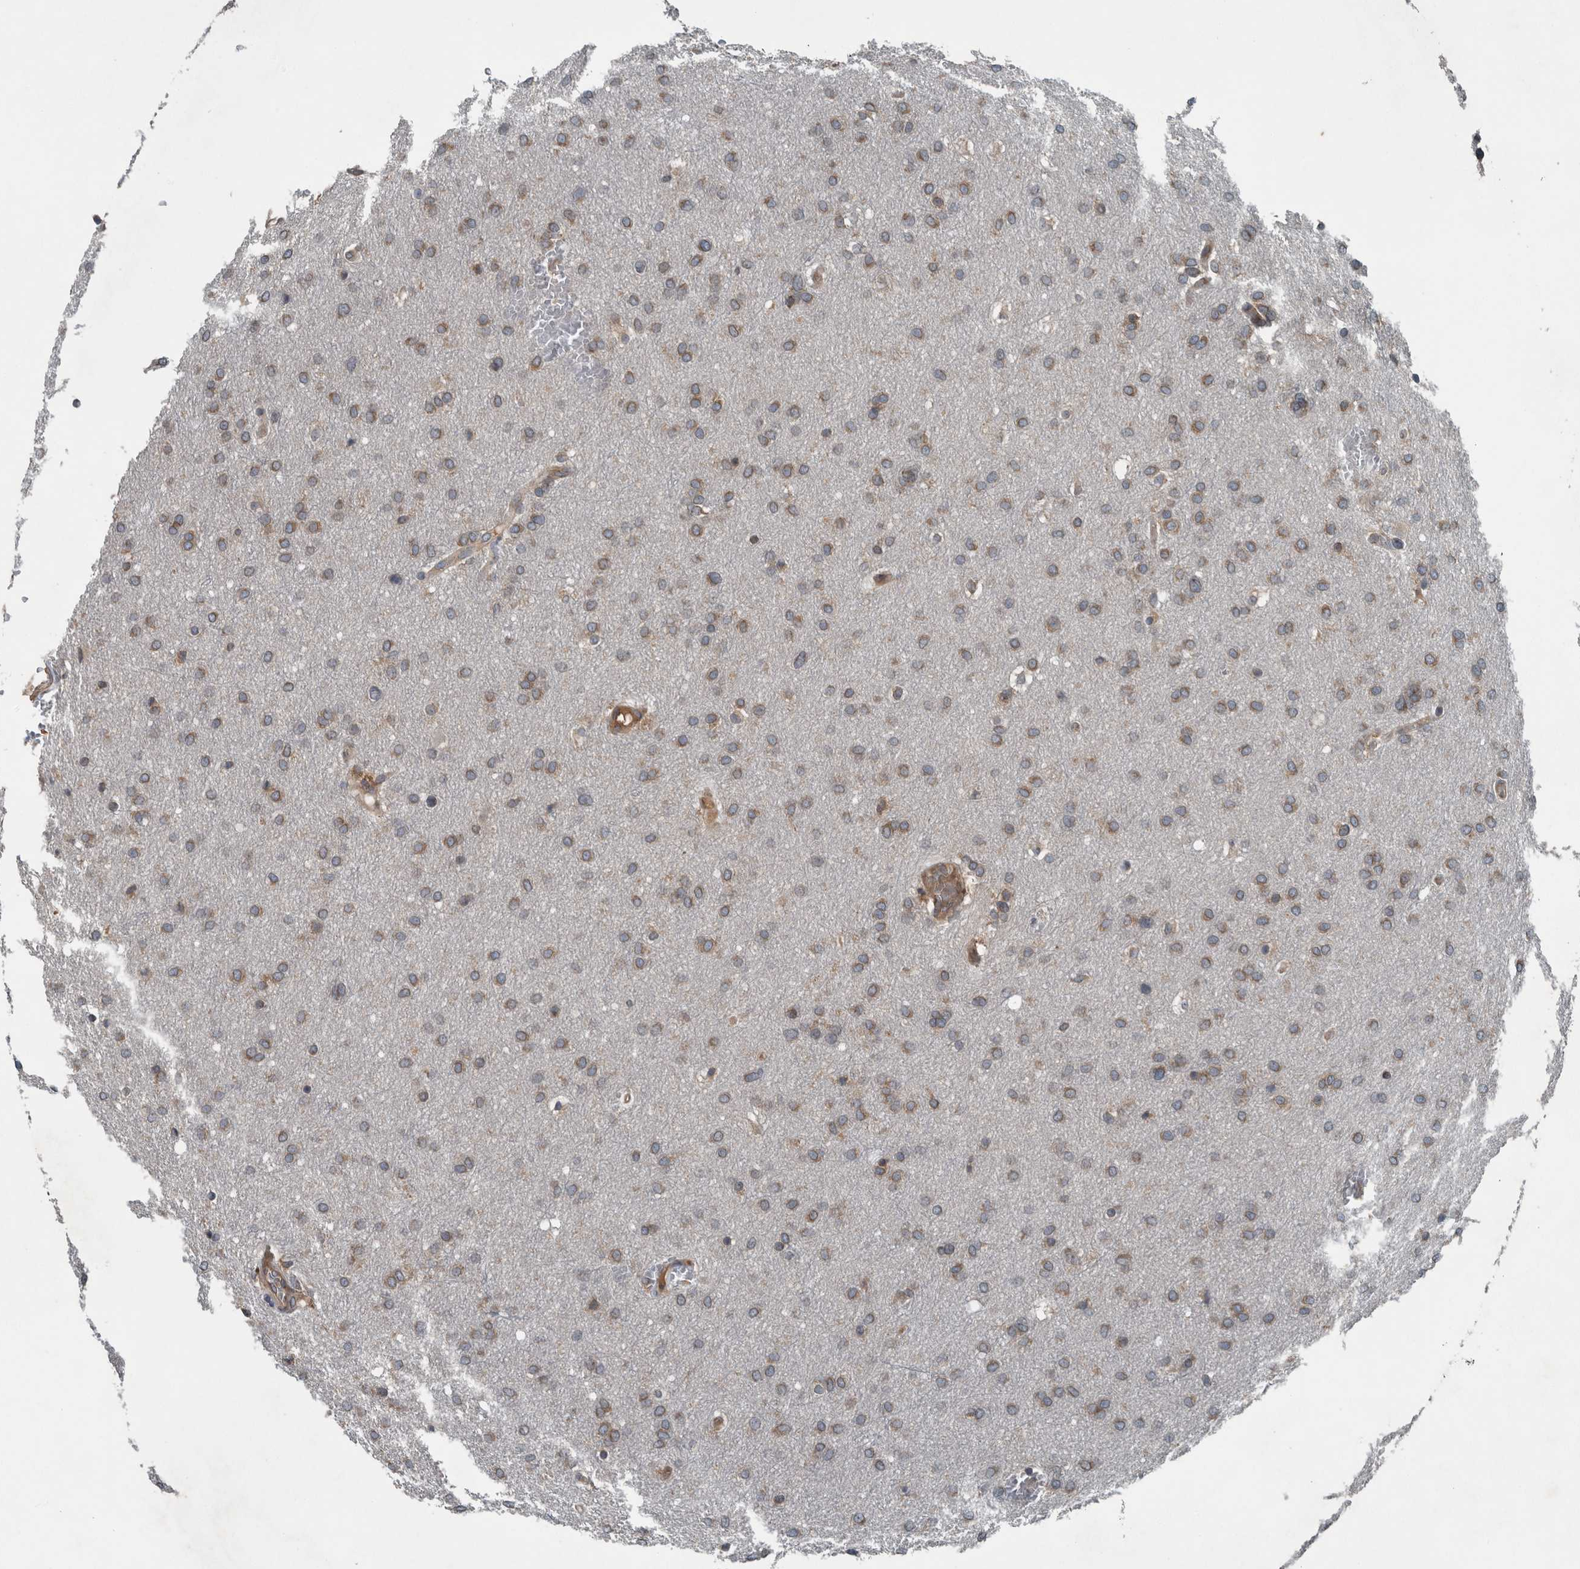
{"staining": {"intensity": "weak", "quantity": ">75%", "location": "cytoplasmic/membranous"}, "tissue": "glioma", "cell_type": "Tumor cells", "image_type": "cancer", "snomed": [{"axis": "morphology", "description": "Glioma, malignant, Low grade"}, {"axis": "topography", "description": "Brain"}], "caption": "A histopathology image of glioma stained for a protein displays weak cytoplasmic/membranous brown staining in tumor cells.", "gene": "EXOC8", "patient": {"sex": "female", "age": 37}}